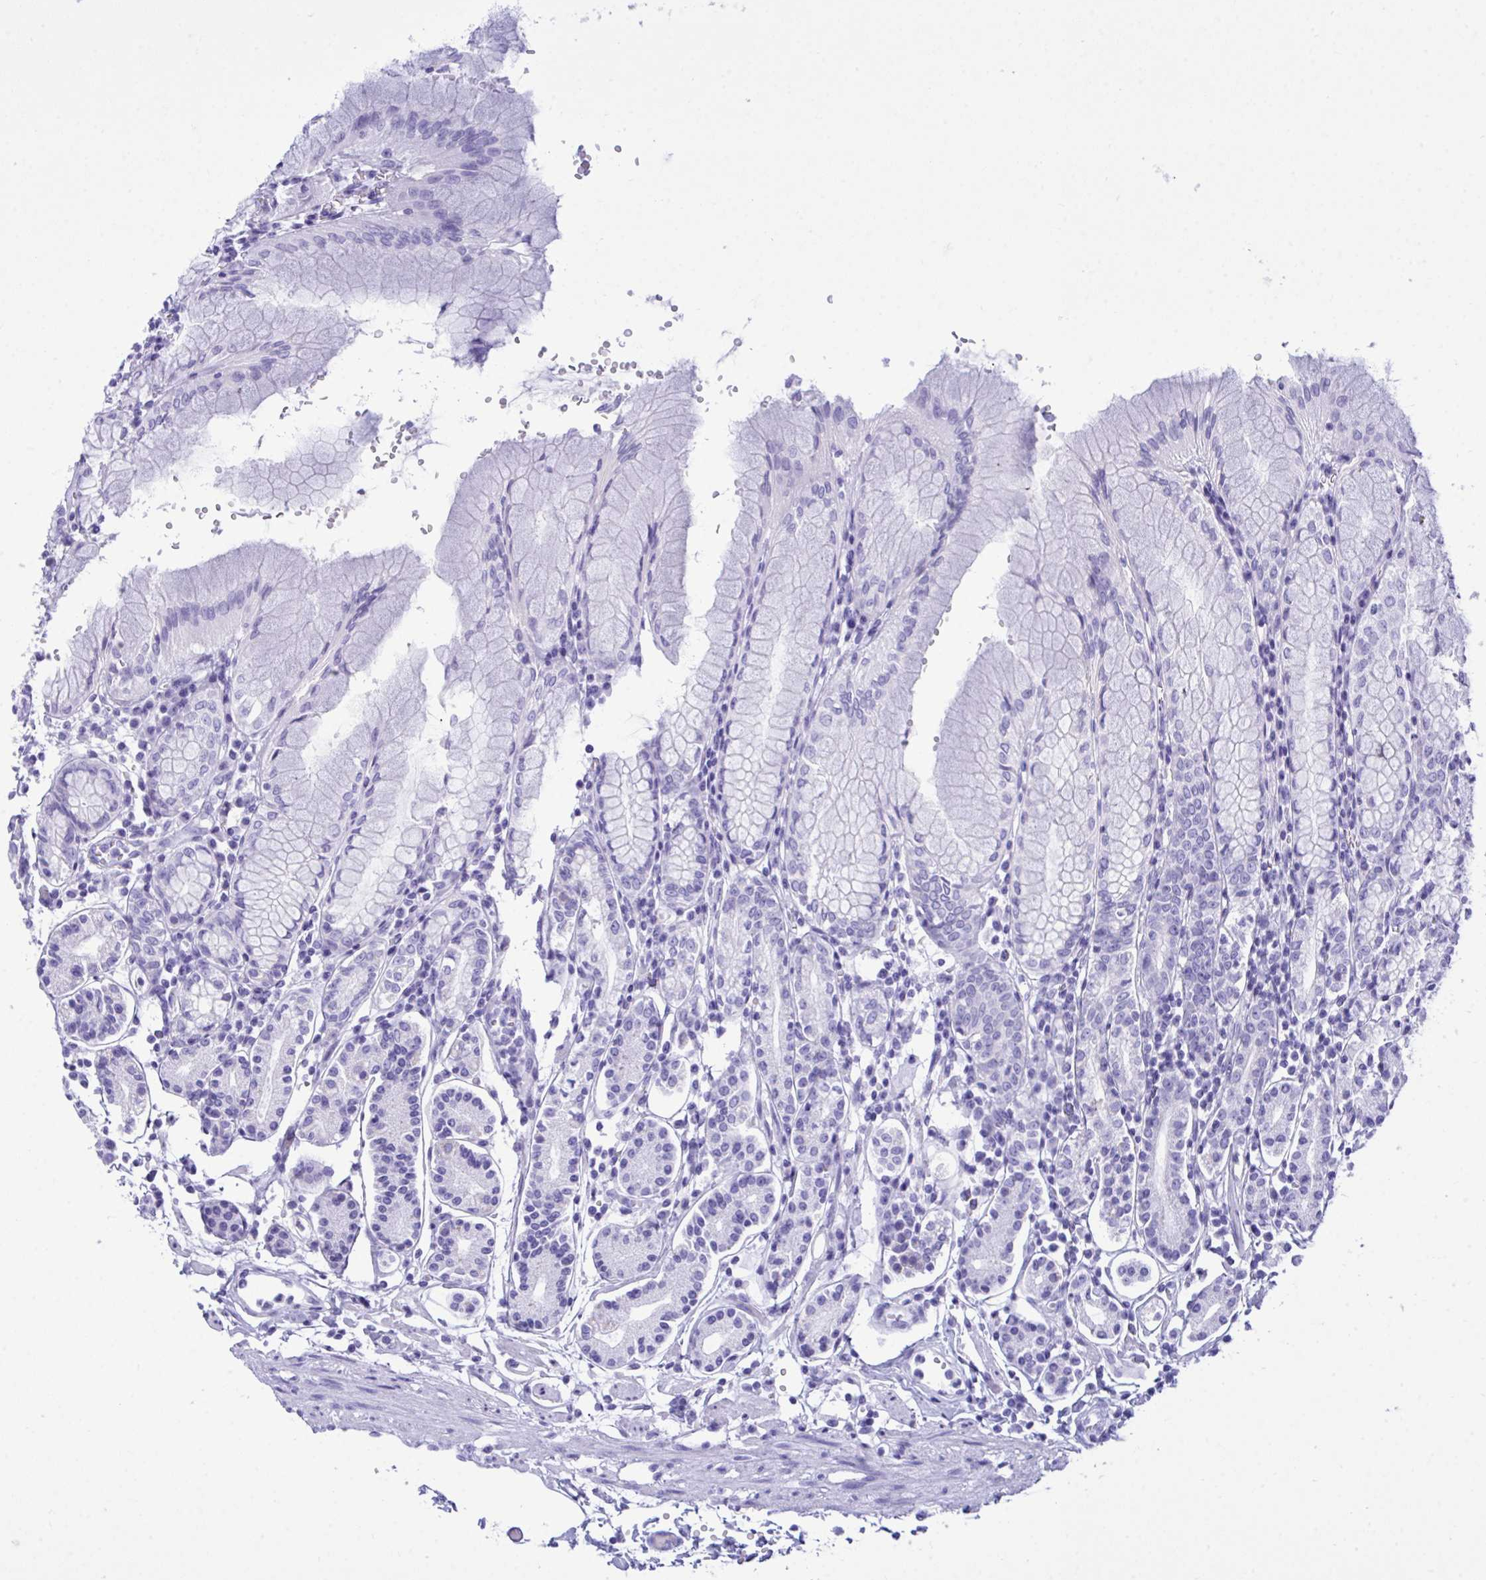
{"staining": {"intensity": "negative", "quantity": "none", "location": "none"}, "tissue": "stomach", "cell_type": "Glandular cells", "image_type": "normal", "snomed": [{"axis": "morphology", "description": "Normal tissue, NOS"}, {"axis": "topography", "description": "Stomach"}], "caption": "The immunohistochemistry (IHC) histopathology image has no significant staining in glandular cells of stomach. (DAB (3,3'-diaminobenzidine) immunohistochemistry (IHC) visualized using brightfield microscopy, high magnification).", "gene": "BEX5", "patient": {"sex": "female", "age": 62}}